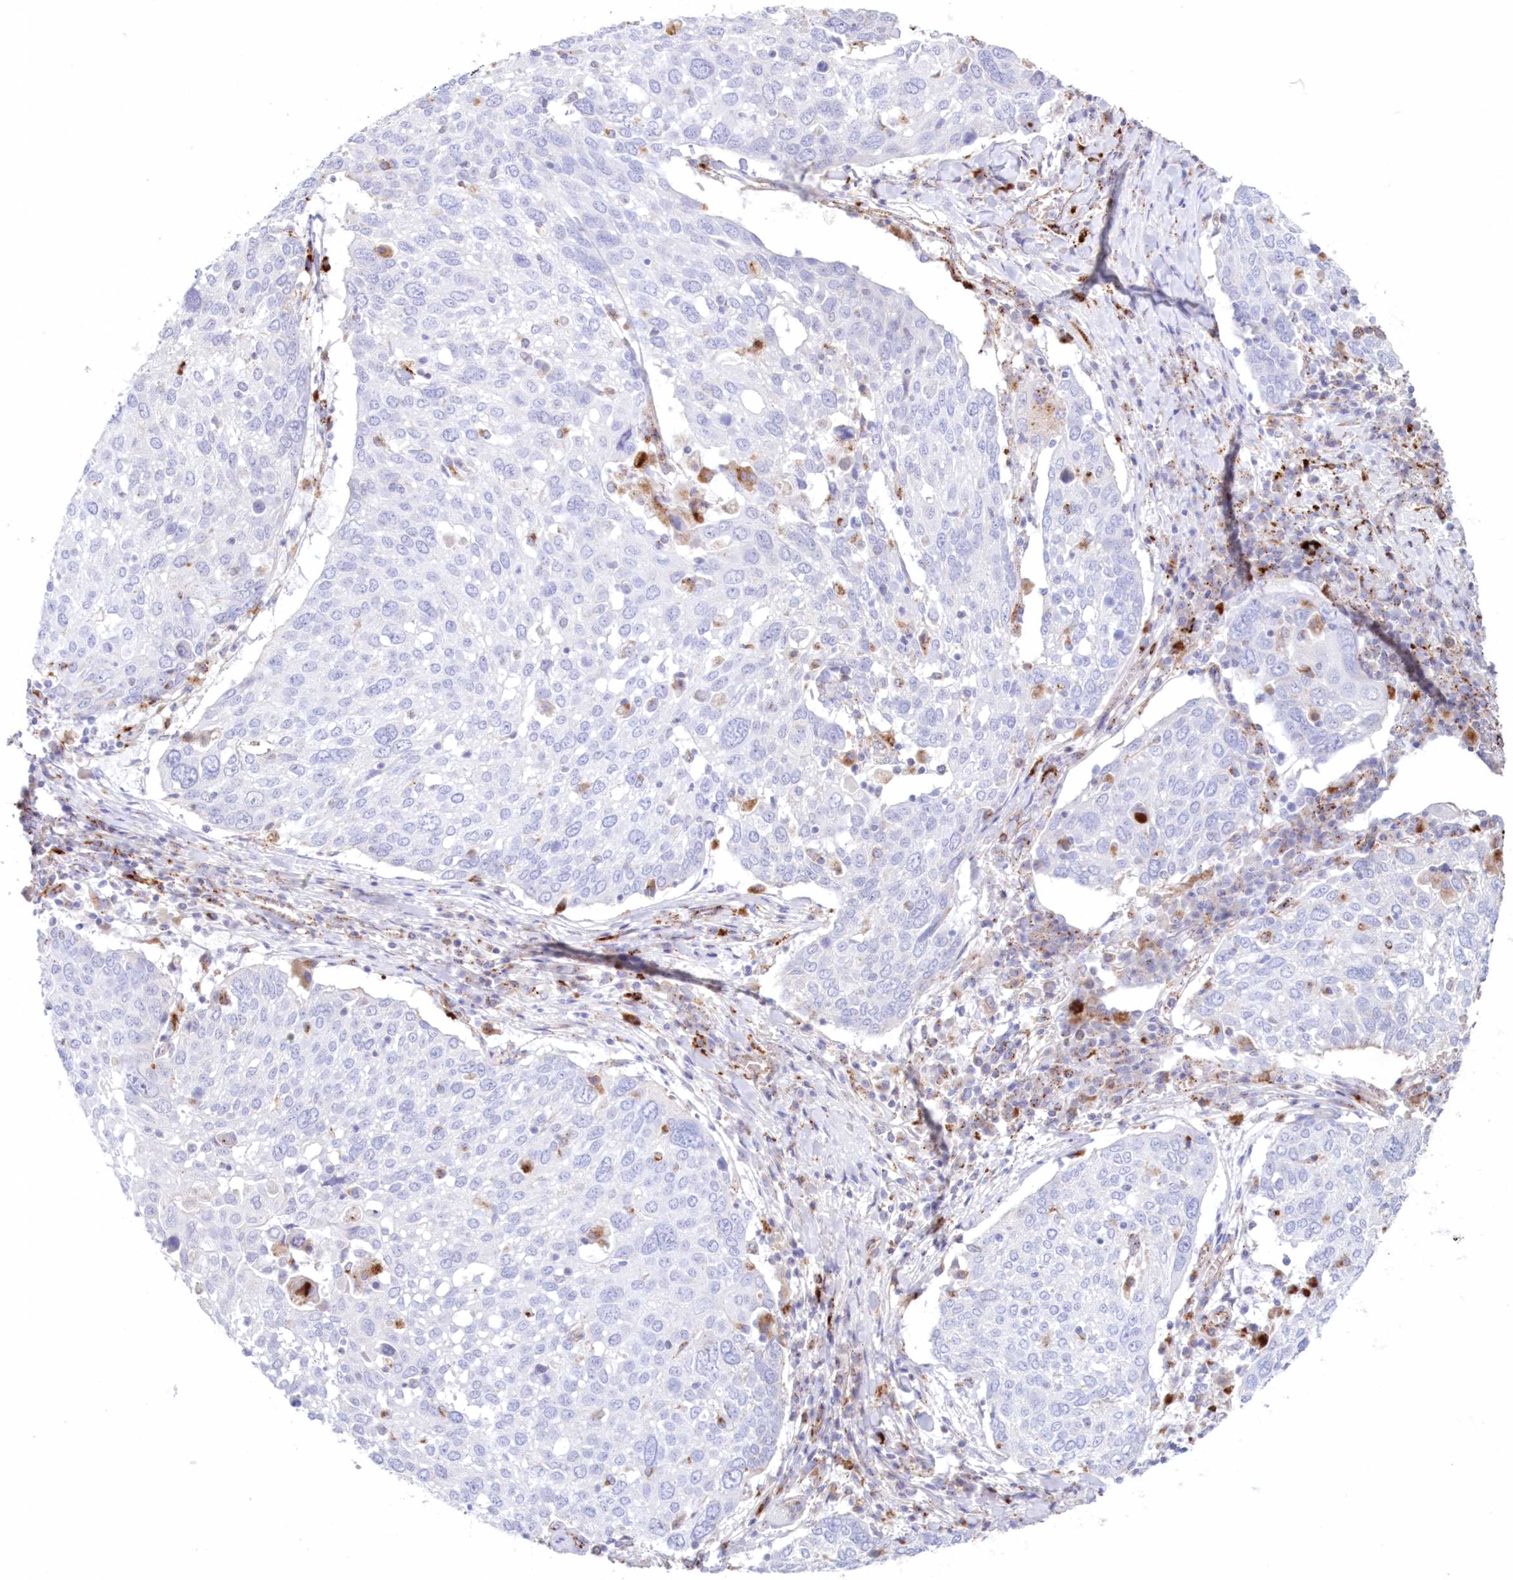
{"staining": {"intensity": "negative", "quantity": "none", "location": "none"}, "tissue": "lung cancer", "cell_type": "Tumor cells", "image_type": "cancer", "snomed": [{"axis": "morphology", "description": "Squamous cell carcinoma, NOS"}, {"axis": "topography", "description": "Lung"}], "caption": "Immunohistochemical staining of human lung cancer exhibits no significant positivity in tumor cells.", "gene": "TPP1", "patient": {"sex": "male", "age": 65}}